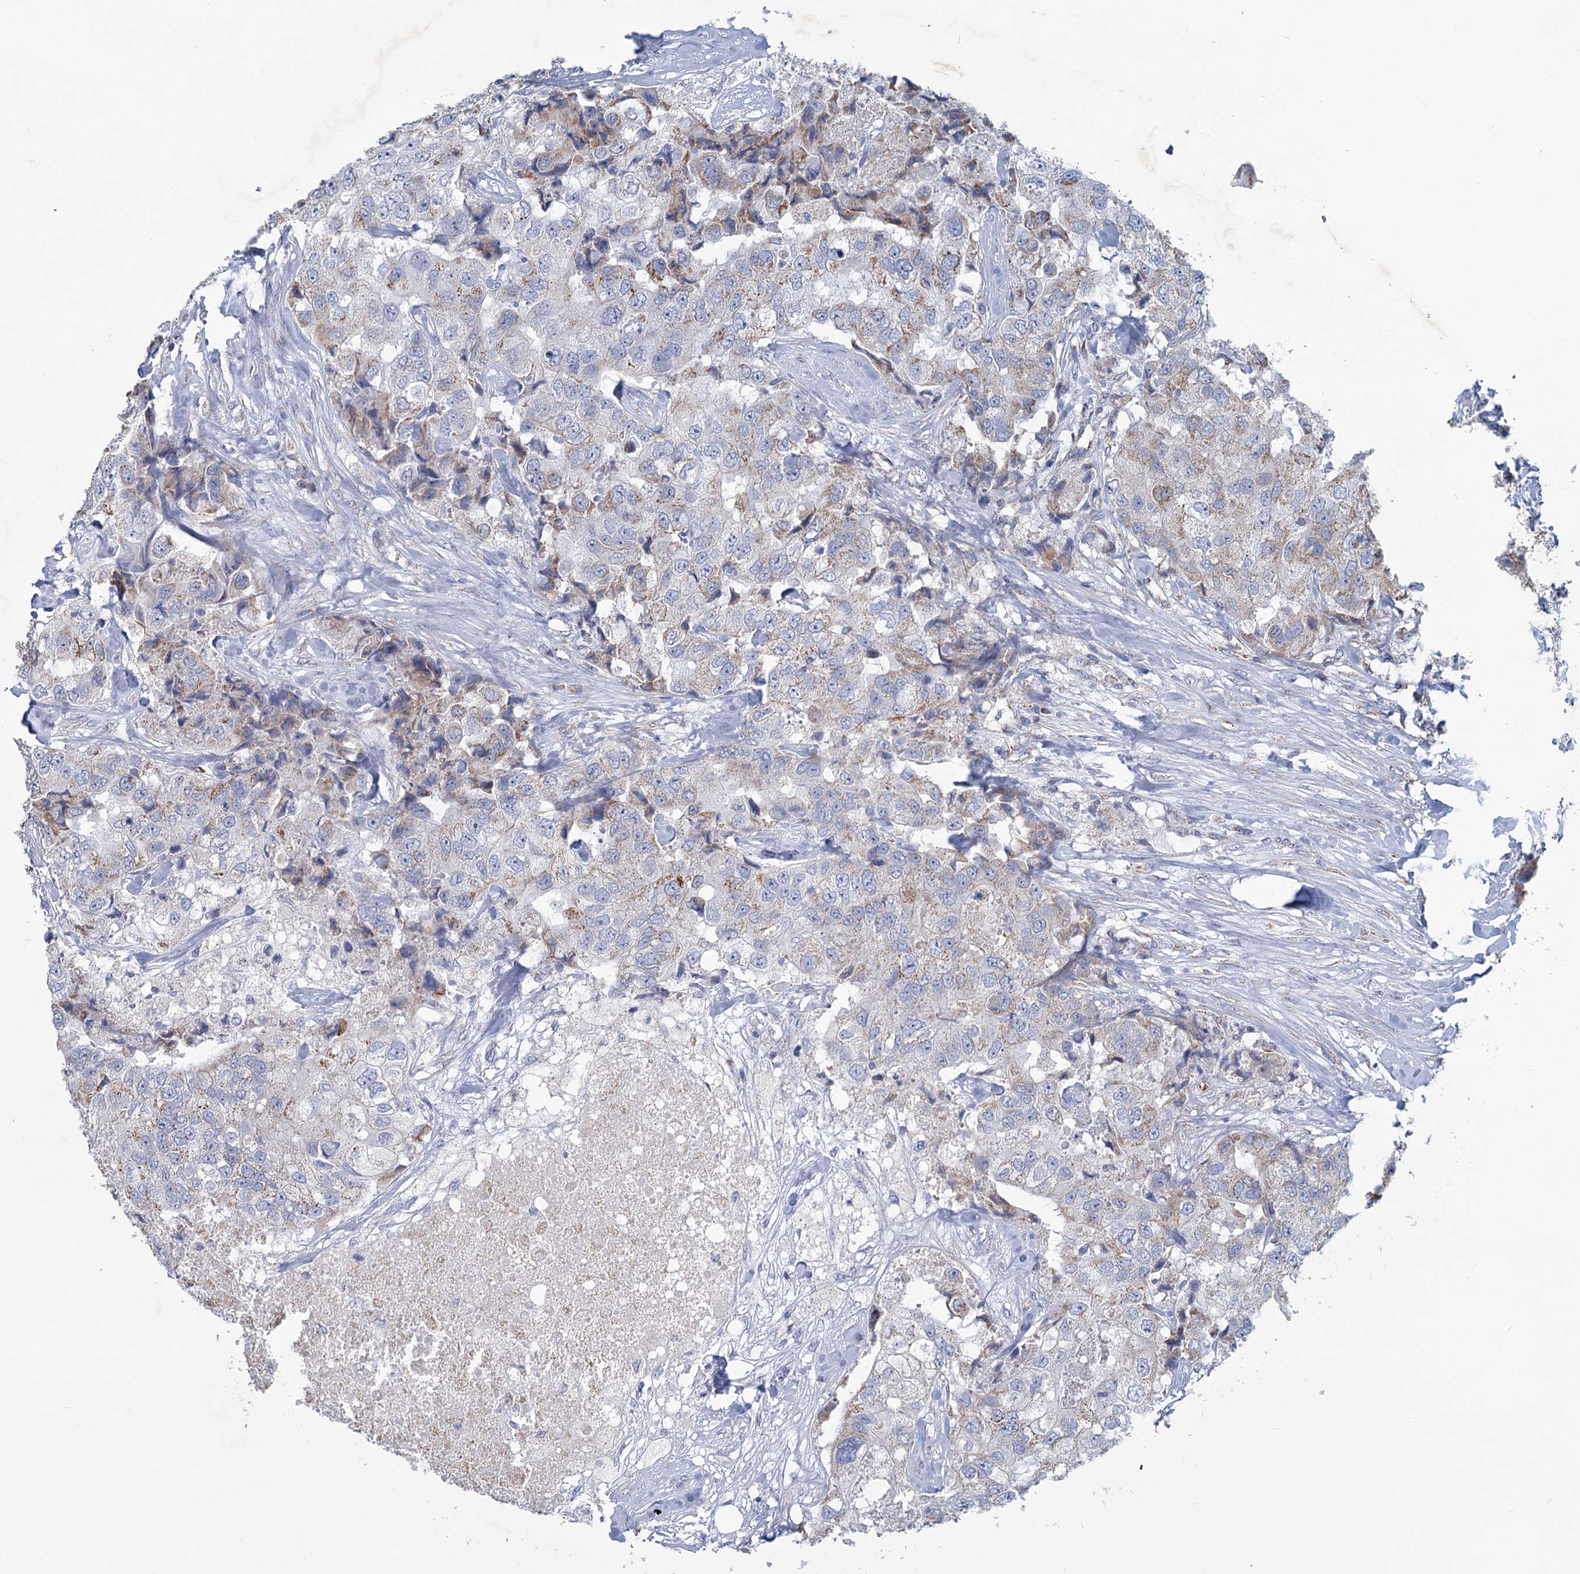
{"staining": {"intensity": "negative", "quantity": "none", "location": "none"}, "tissue": "breast cancer", "cell_type": "Tumor cells", "image_type": "cancer", "snomed": [{"axis": "morphology", "description": "Duct carcinoma"}, {"axis": "topography", "description": "Breast"}], "caption": "Breast cancer (intraductal carcinoma) was stained to show a protein in brown. There is no significant staining in tumor cells. The staining was performed using DAB to visualize the protein expression in brown, while the nuclei were stained in blue with hematoxylin (Magnification: 20x).", "gene": "NDUFC2", "patient": {"sex": "female", "age": 62}}